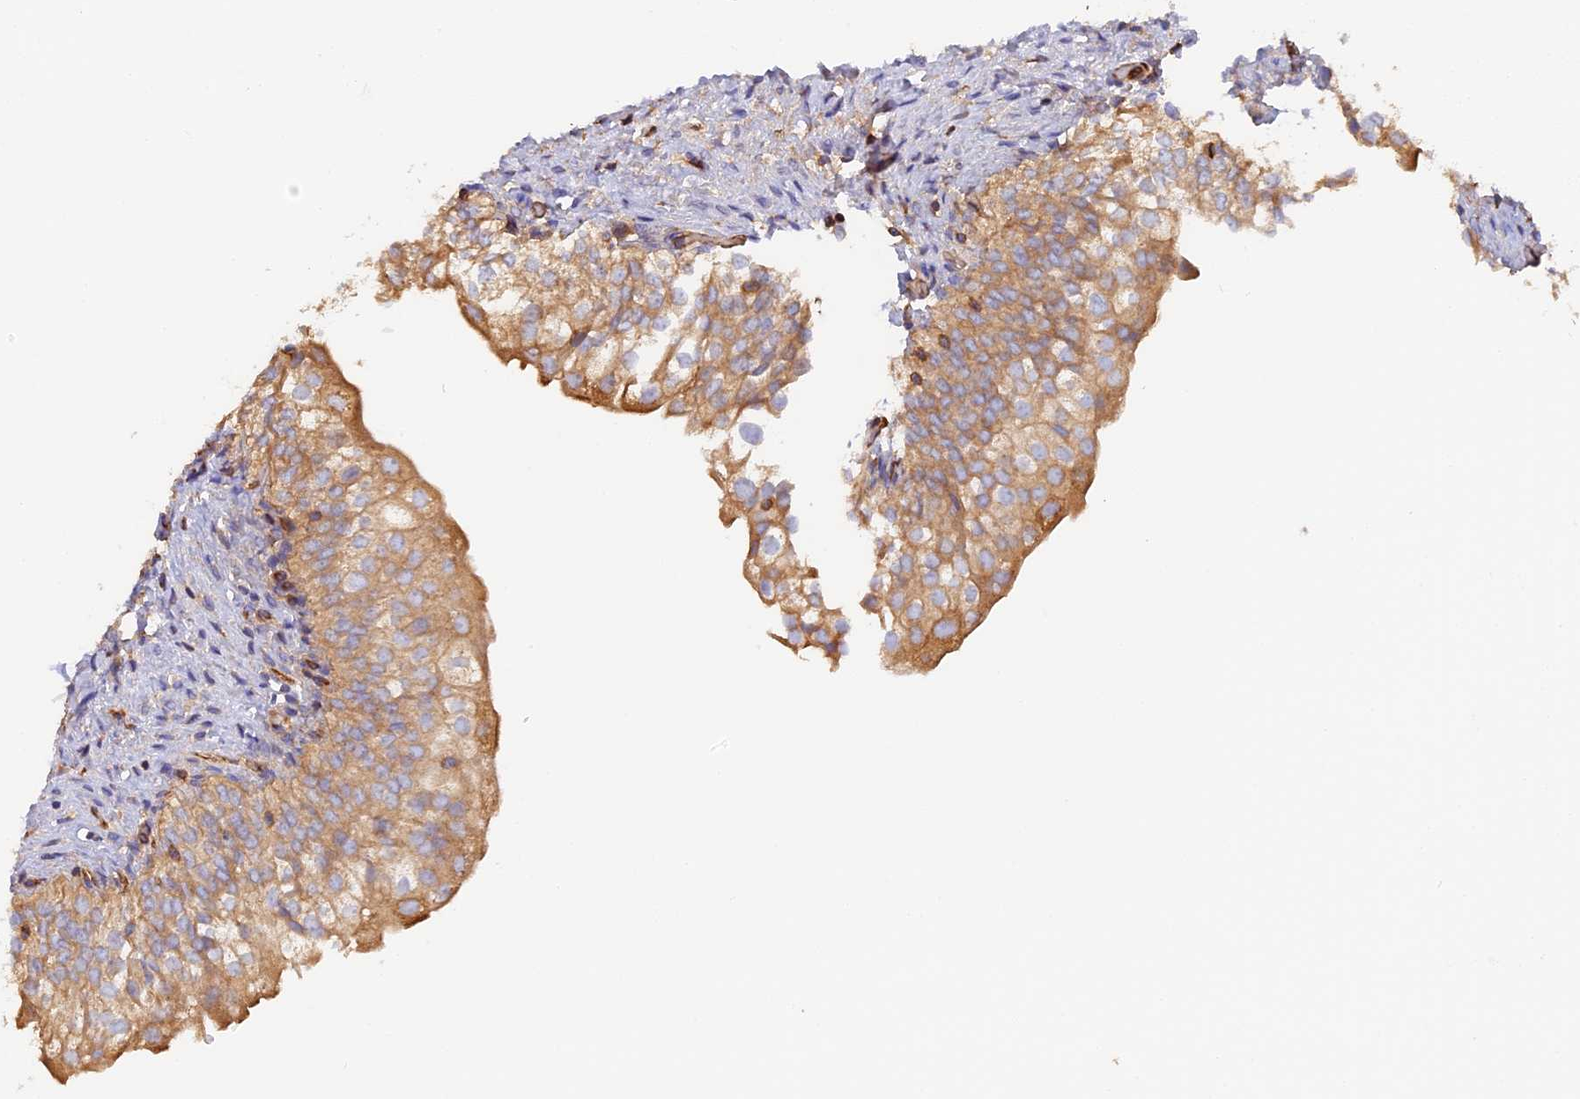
{"staining": {"intensity": "moderate", "quantity": ">75%", "location": "cytoplasmic/membranous"}, "tissue": "urinary bladder", "cell_type": "Urothelial cells", "image_type": "normal", "snomed": [{"axis": "morphology", "description": "Normal tissue, NOS"}, {"axis": "topography", "description": "Urinary bladder"}], "caption": "Urinary bladder stained with DAB (3,3'-diaminobenzidine) immunohistochemistry displays medium levels of moderate cytoplasmic/membranous expression in approximately >75% of urothelial cells.", "gene": "VPS18", "patient": {"sex": "male", "age": 55}}